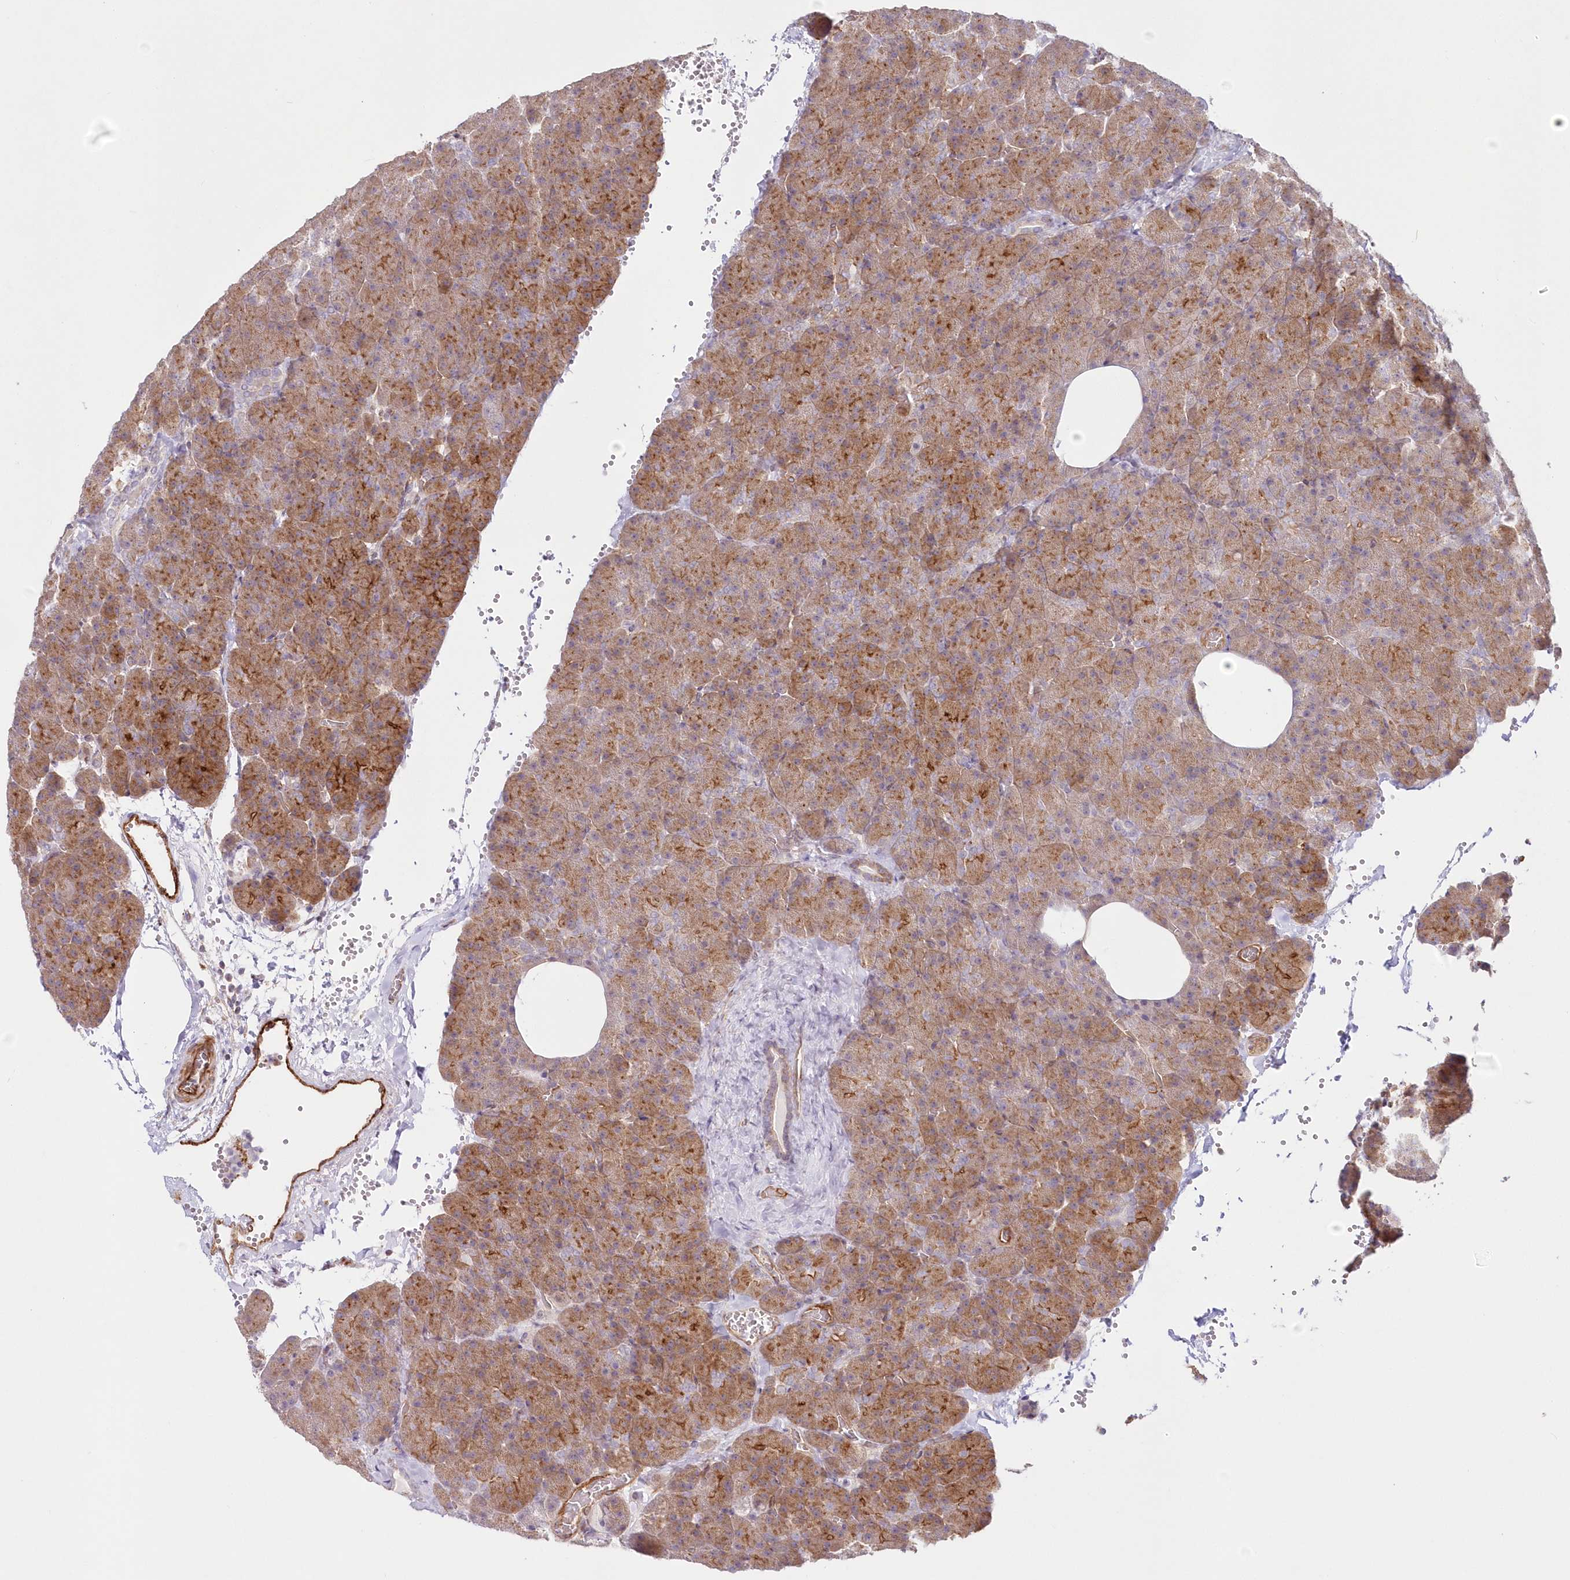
{"staining": {"intensity": "moderate", "quantity": ">75%", "location": "cytoplasmic/membranous"}, "tissue": "pancreas", "cell_type": "Exocrine glandular cells", "image_type": "normal", "snomed": [{"axis": "morphology", "description": "Normal tissue, NOS"}, {"axis": "morphology", "description": "Carcinoid, malignant, NOS"}, {"axis": "topography", "description": "Pancreas"}], "caption": "This micrograph displays immunohistochemistry staining of benign human pancreas, with medium moderate cytoplasmic/membranous staining in approximately >75% of exocrine glandular cells.", "gene": "AFAP1L2", "patient": {"sex": "female", "age": 35}}